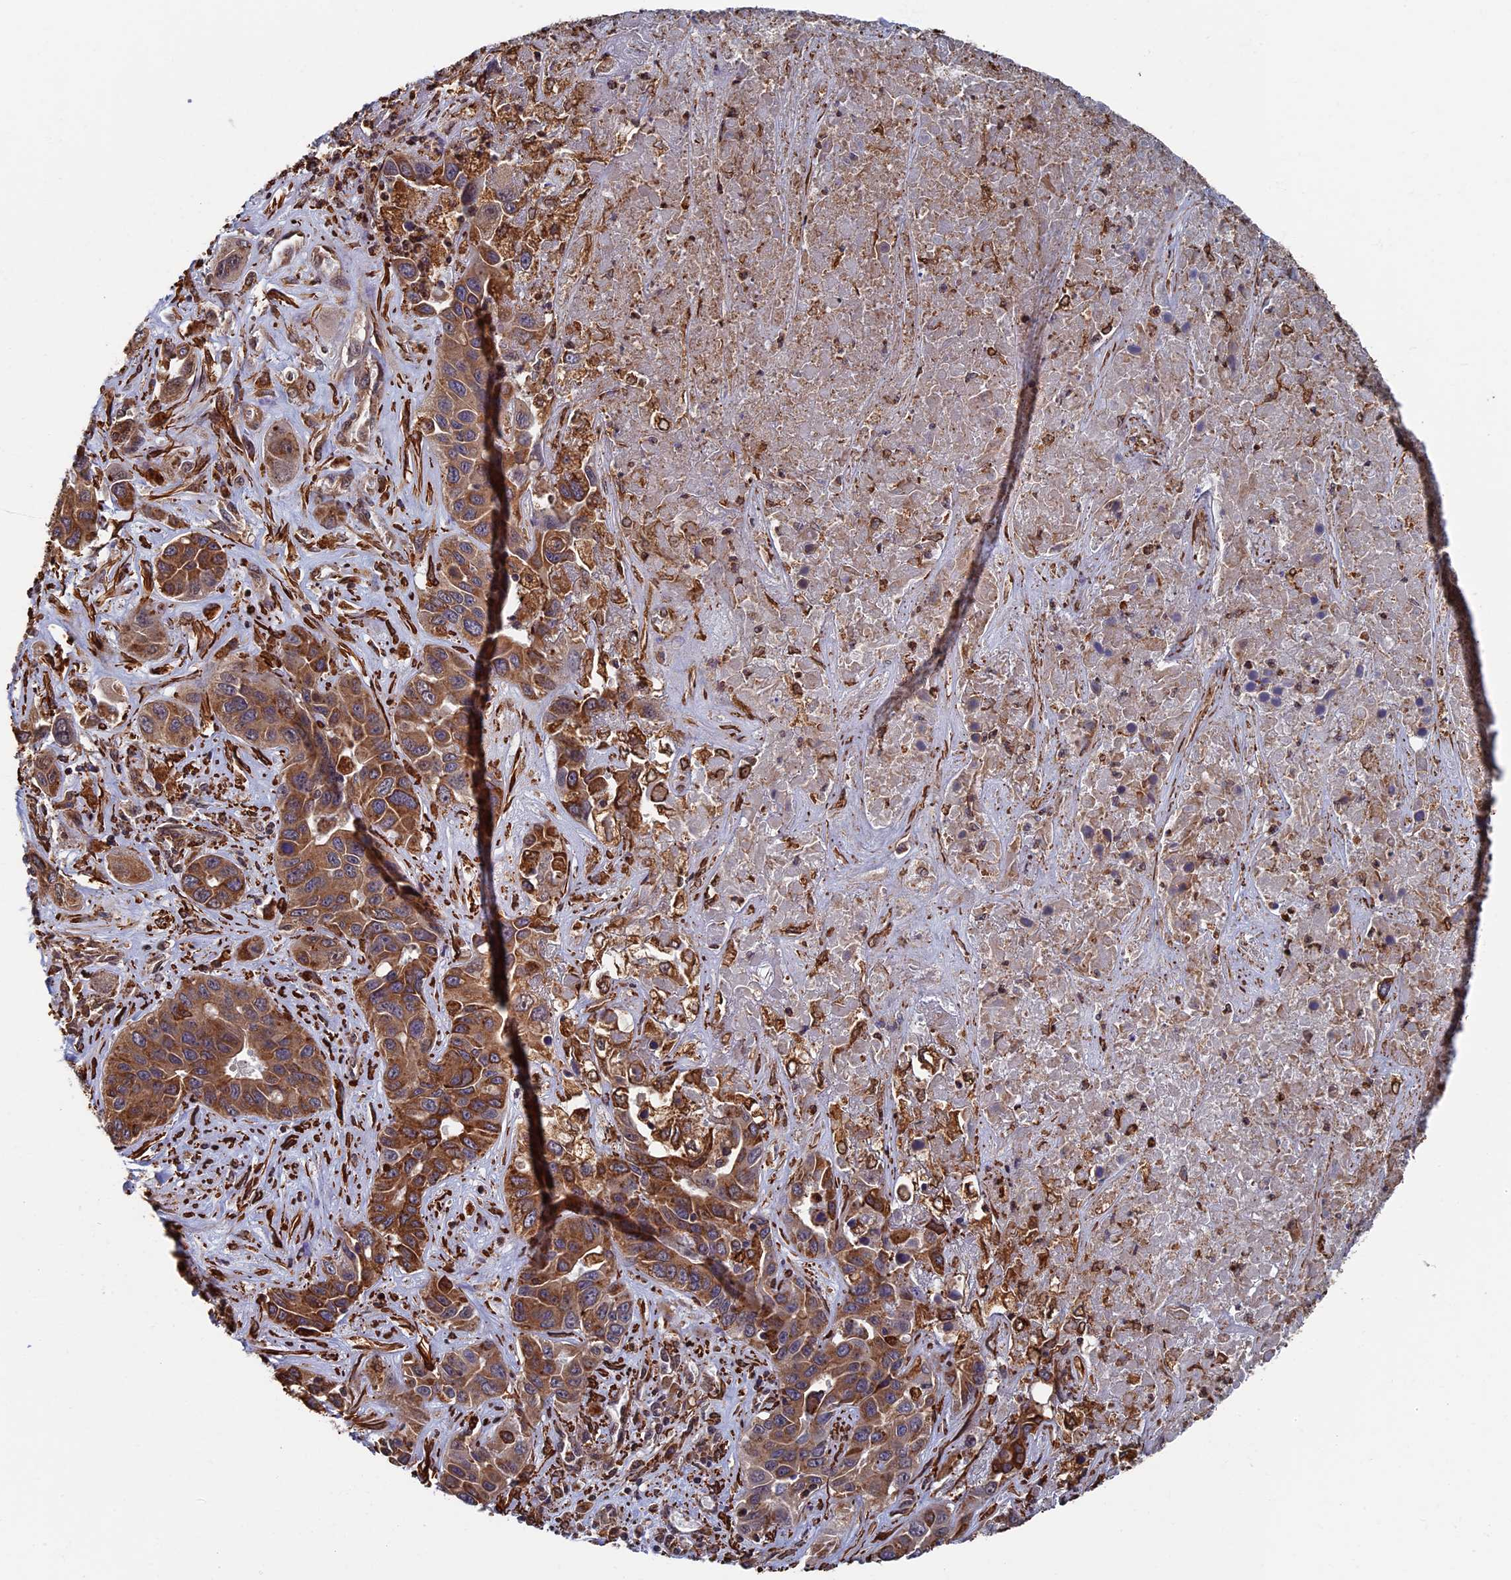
{"staining": {"intensity": "moderate", "quantity": ">75%", "location": "cytoplasmic/membranous"}, "tissue": "liver cancer", "cell_type": "Tumor cells", "image_type": "cancer", "snomed": [{"axis": "morphology", "description": "Cholangiocarcinoma"}, {"axis": "topography", "description": "Liver"}], "caption": "Cholangiocarcinoma (liver) tissue reveals moderate cytoplasmic/membranous expression in about >75% of tumor cells, visualized by immunohistochemistry.", "gene": "CTDP1", "patient": {"sex": "female", "age": 52}}